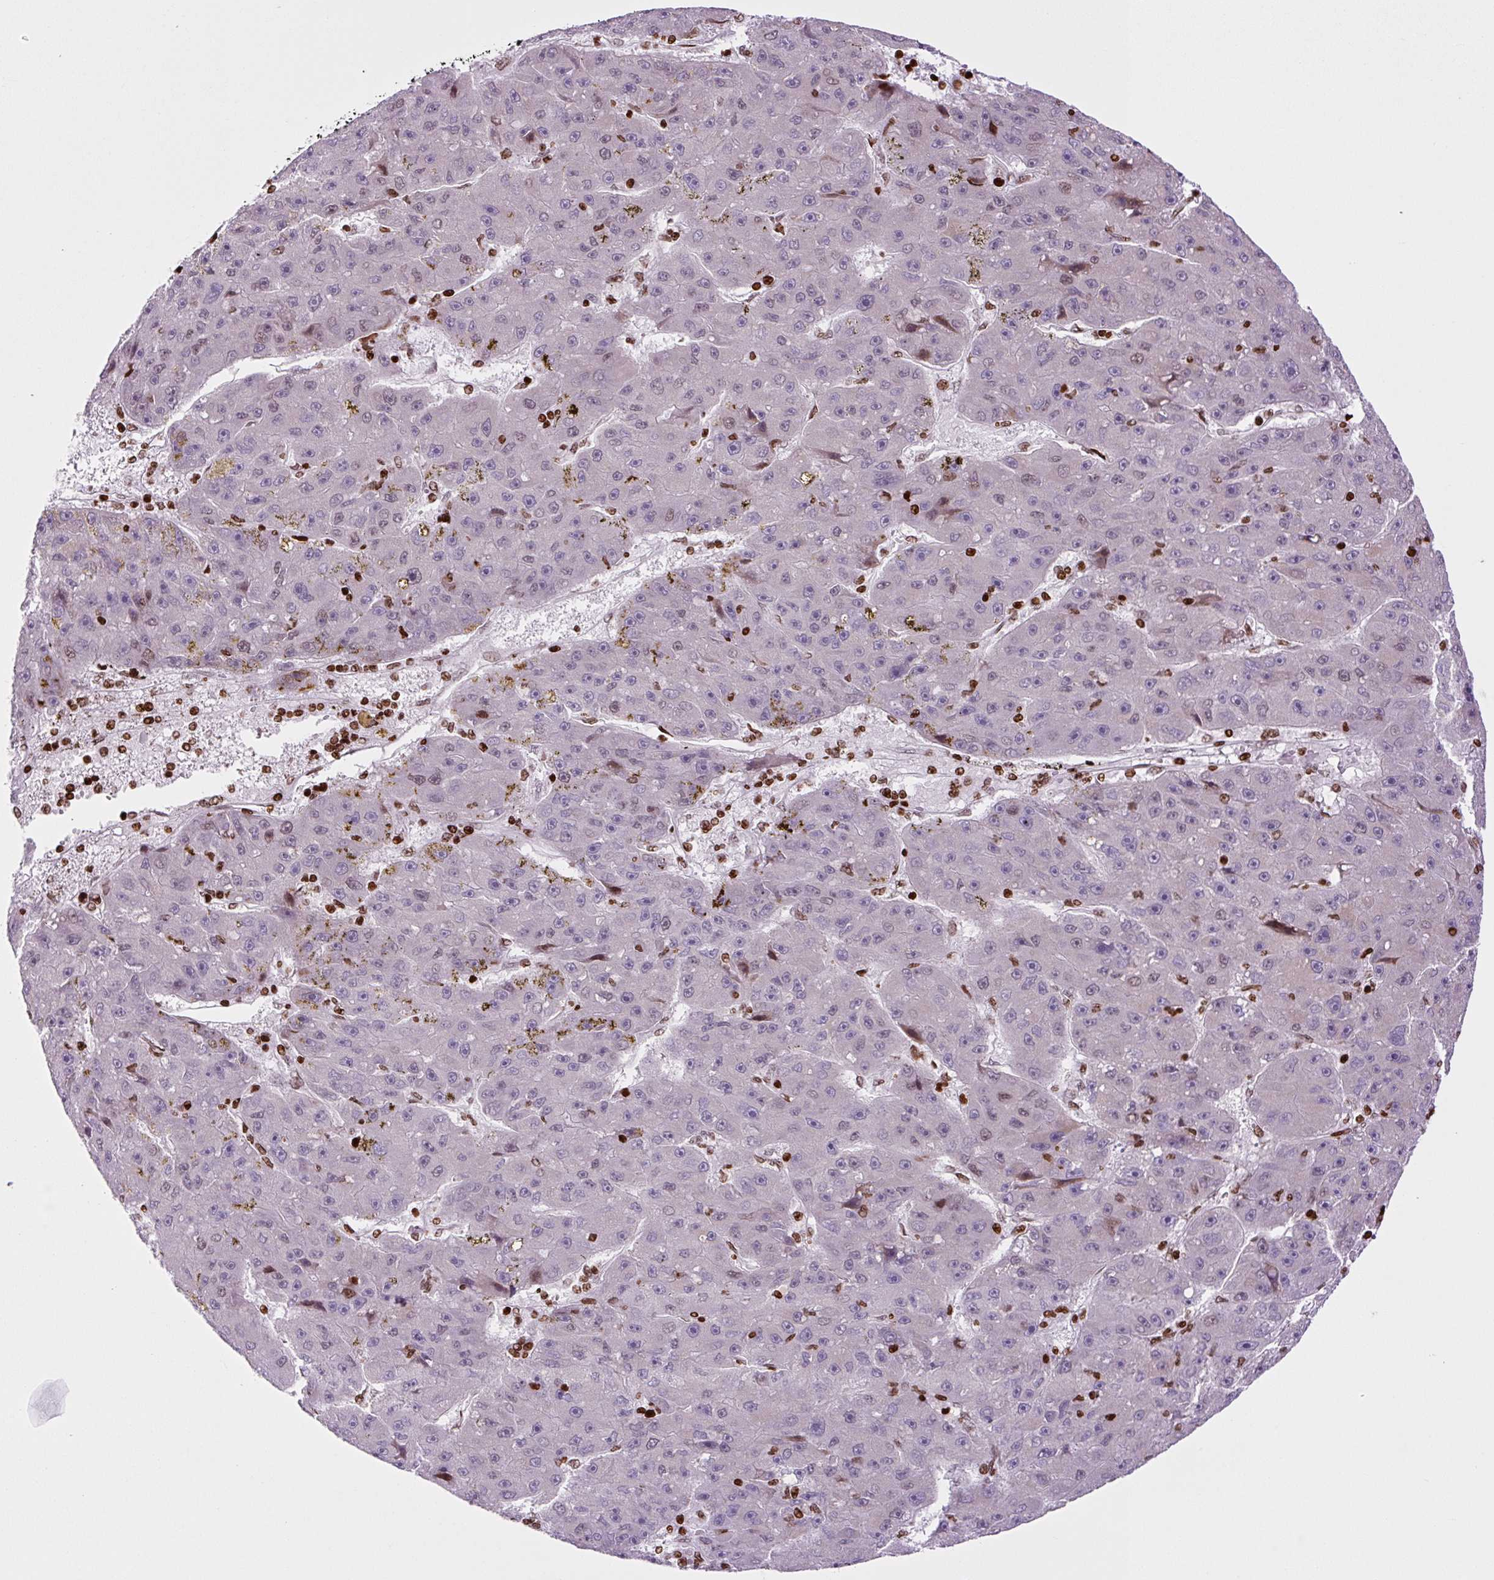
{"staining": {"intensity": "negative", "quantity": "none", "location": "none"}, "tissue": "liver cancer", "cell_type": "Tumor cells", "image_type": "cancer", "snomed": [{"axis": "morphology", "description": "Carcinoma, Hepatocellular, NOS"}, {"axis": "topography", "description": "Liver"}], "caption": "Liver cancer was stained to show a protein in brown. There is no significant positivity in tumor cells.", "gene": "H1-3", "patient": {"sex": "male", "age": 67}}